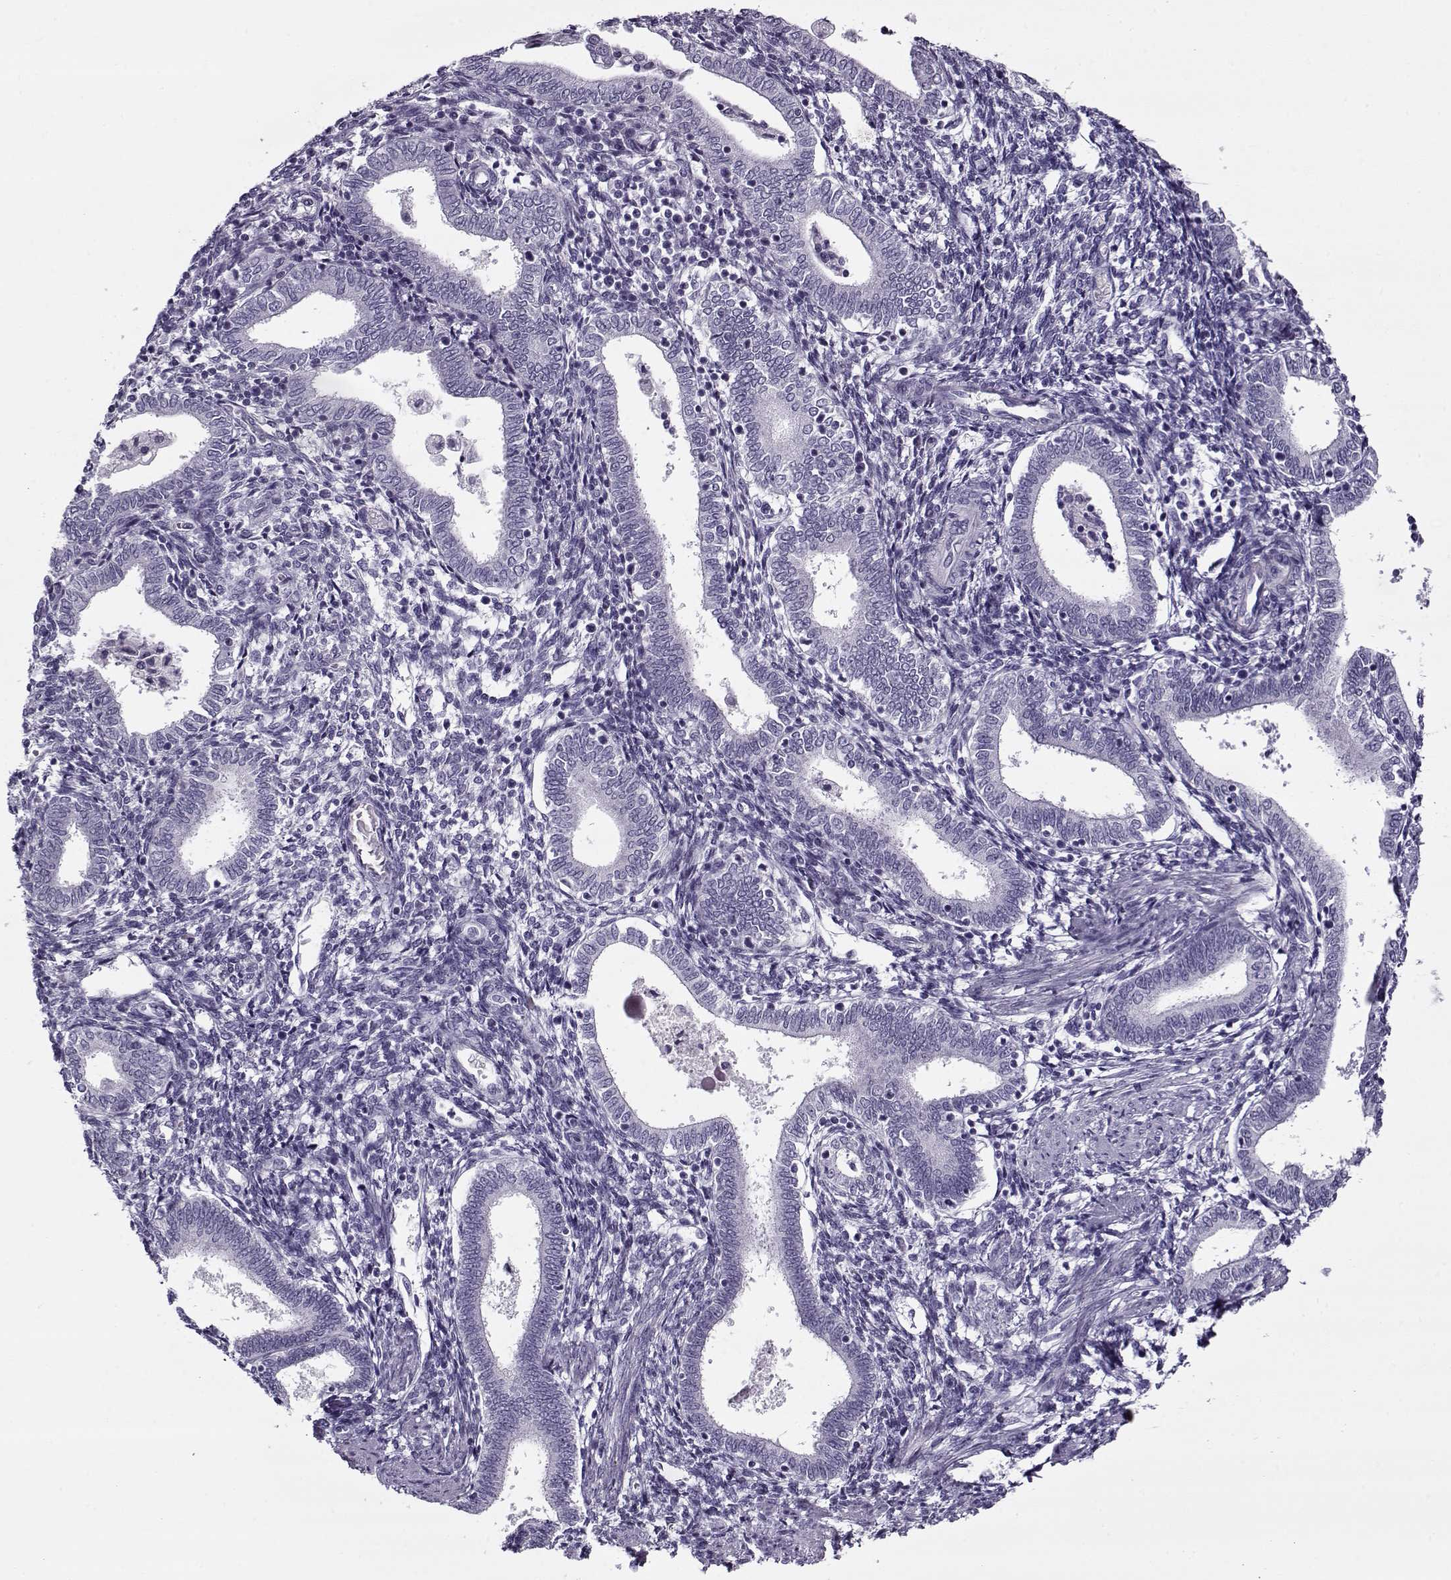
{"staining": {"intensity": "negative", "quantity": "none", "location": "none"}, "tissue": "endometrium", "cell_type": "Cells in endometrial stroma", "image_type": "normal", "snomed": [{"axis": "morphology", "description": "Normal tissue, NOS"}, {"axis": "topography", "description": "Endometrium"}], "caption": "IHC photomicrograph of normal endometrium: endometrium stained with DAB (3,3'-diaminobenzidine) exhibits no significant protein staining in cells in endometrial stroma.", "gene": "GAGE10", "patient": {"sex": "female", "age": 42}}